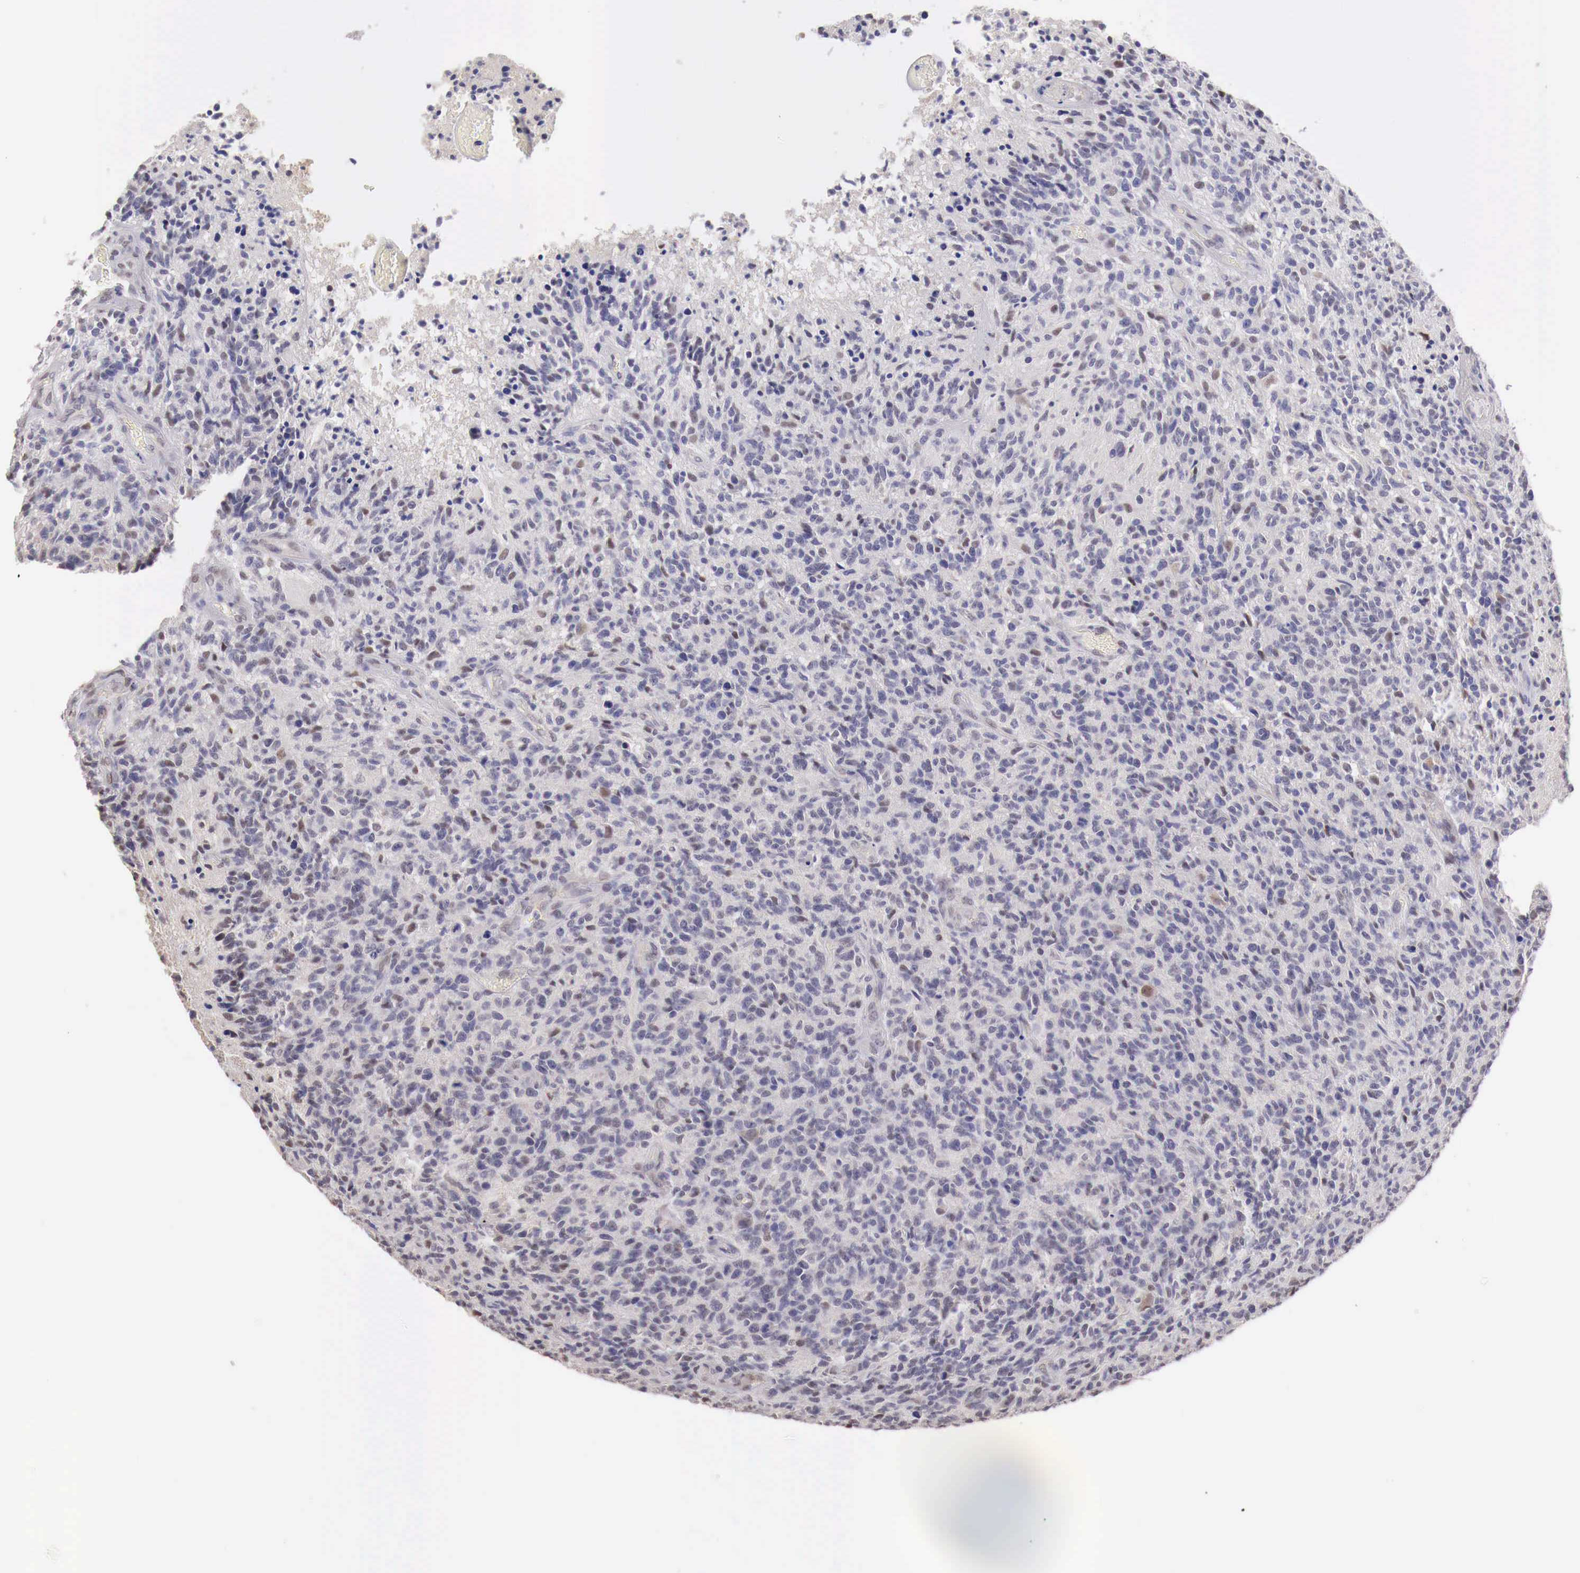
{"staining": {"intensity": "negative", "quantity": "none", "location": "none"}, "tissue": "glioma", "cell_type": "Tumor cells", "image_type": "cancer", "snomed": [{"axis": "morphology", "description": "Glioma, malignant, High grade"}, {"axis": "topography", "description": "Brain"}], "caption": "This is a image of immunohistochemistry (IHC) staining of malignant glioma (high-grade), which shows no positivity in tumor cells.", "gene": "UBA1", "patient": {"sex": "male", "age": 36}}